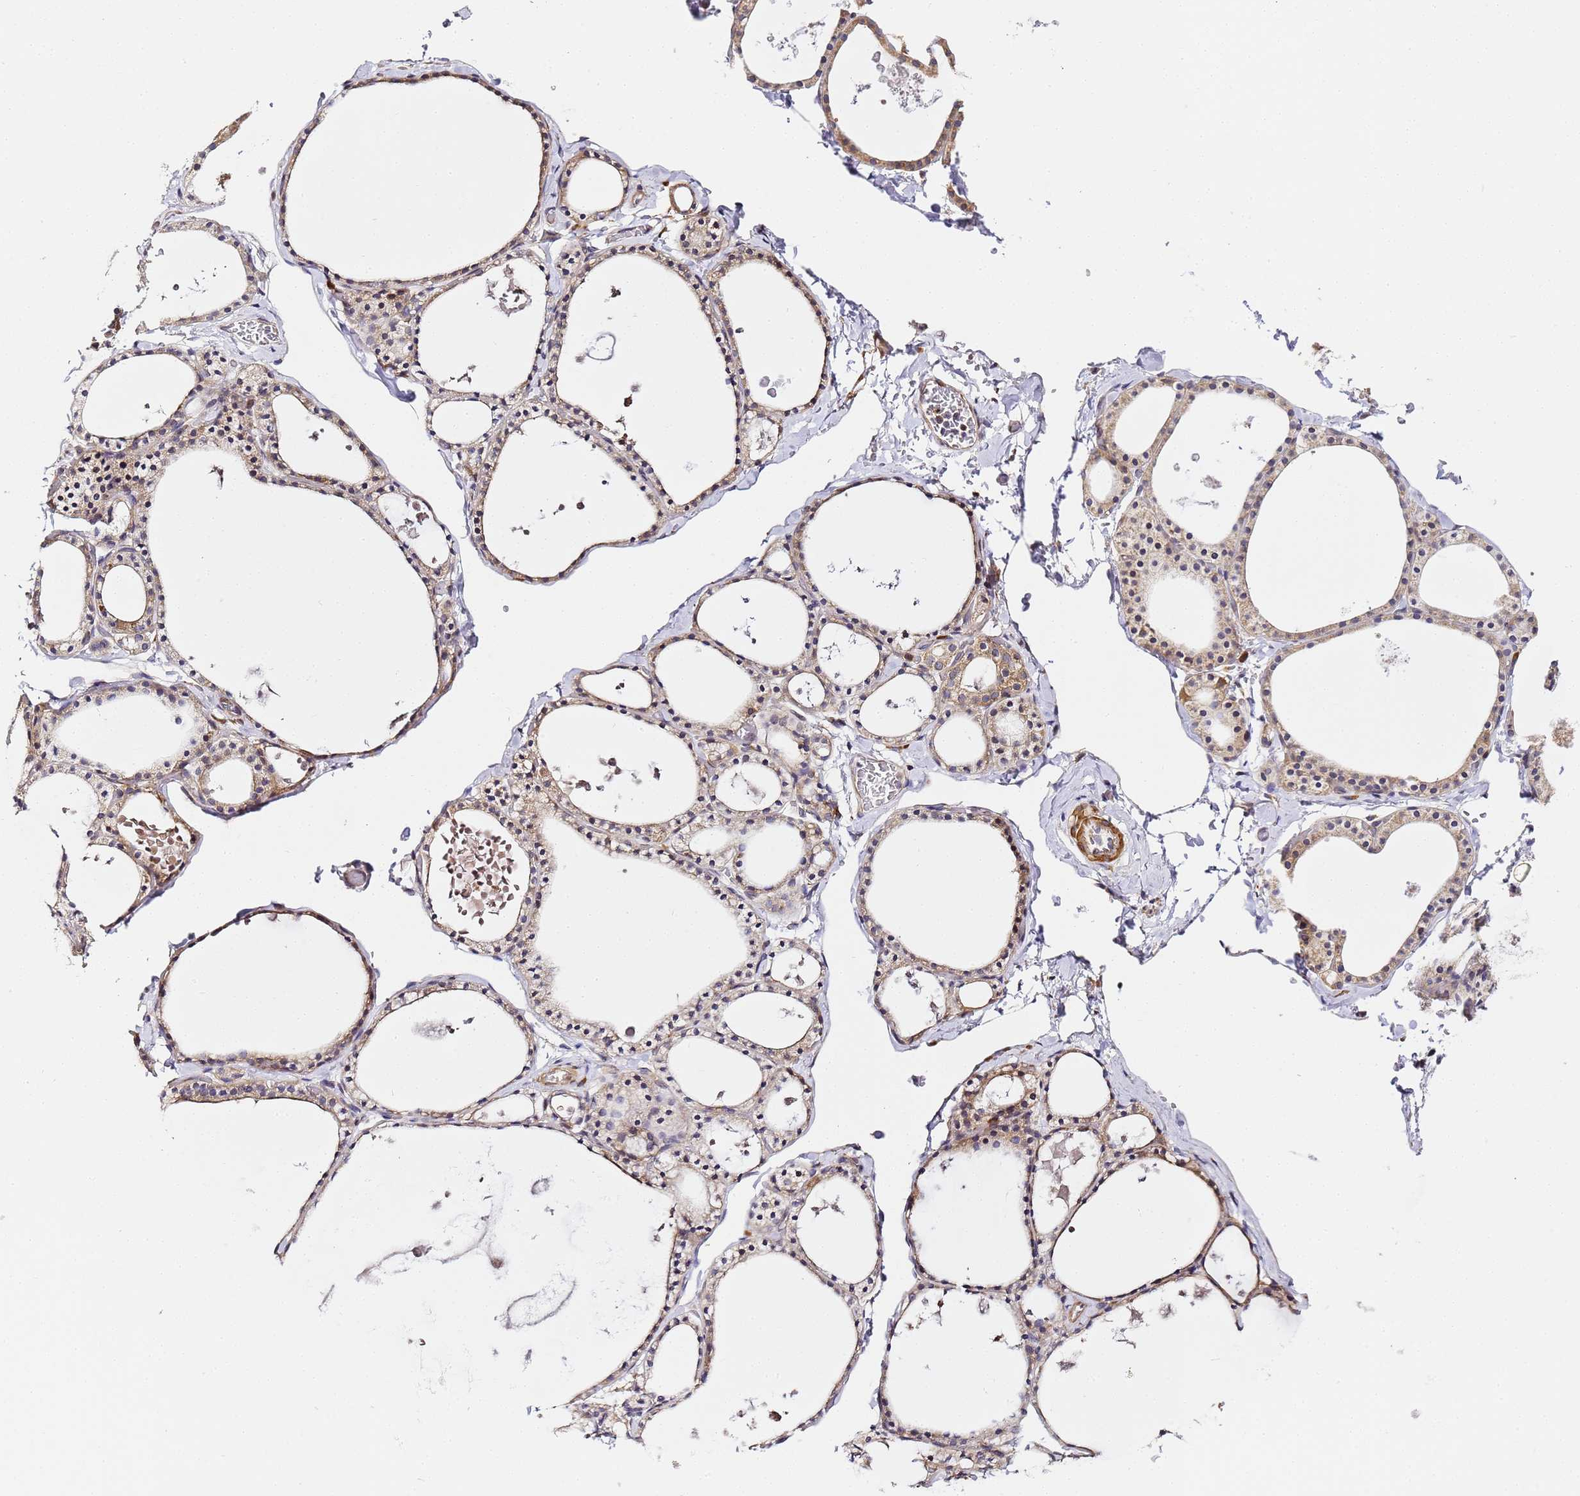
{"staining": {"intensity": "moderate", "quantity": "25%-75%", "location": "cytoplasmic/membranous"}, "tissue": "thyroid gland", "cell_type": "Glandular cells", "image_type": "normal", "snomed": [{"axis": "morphology", "description": "Normal tissue, NOS"}, {"axis": "topography", "description": "Thyroid gland"}], "caption": "Moderate cytoplasmic/membranous positivity is present in about 25%-75% of glandular cells in unremarkable thyroid gland.", "gene": "RPL13A", "patient": {"sex": "male", "age": 56}}